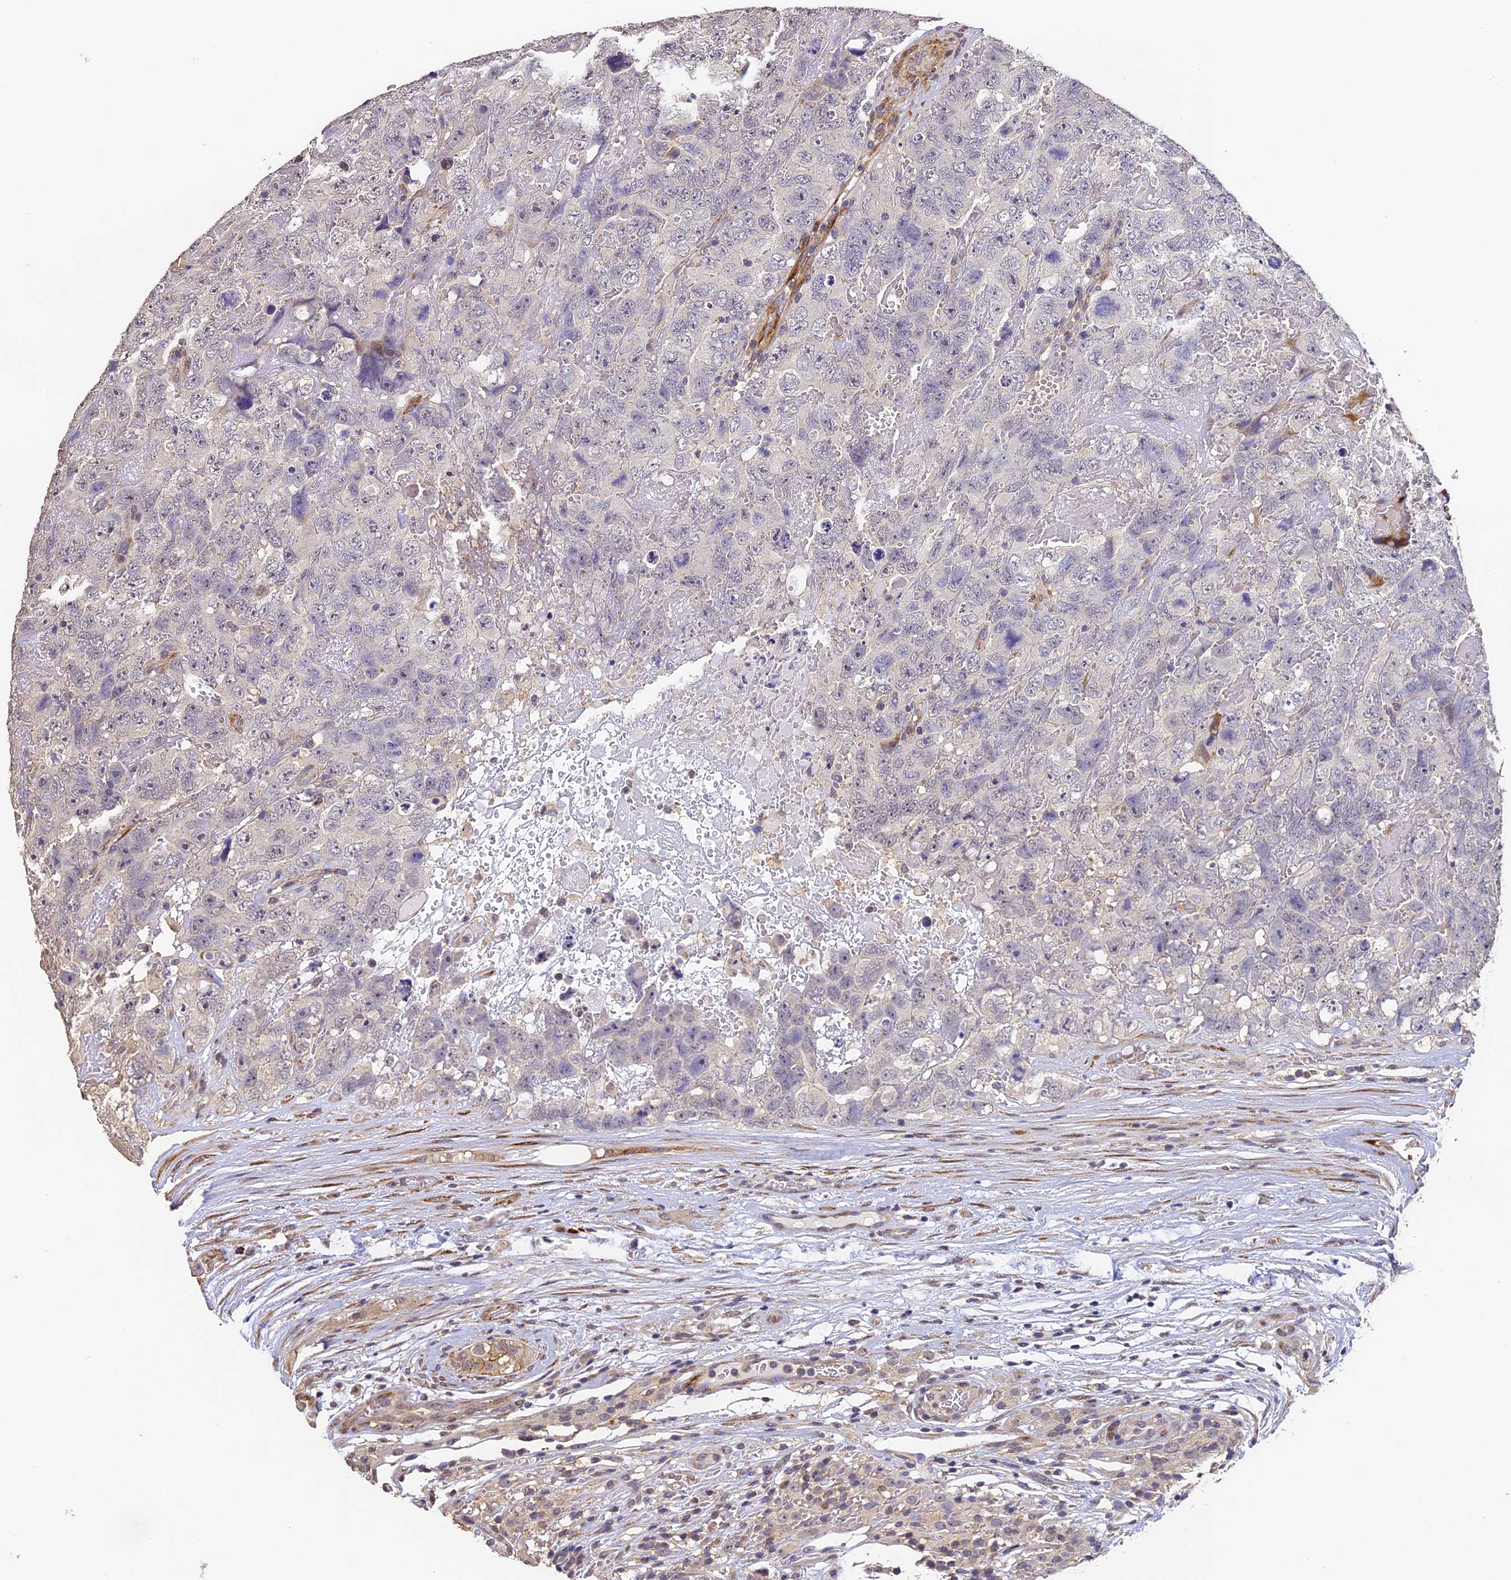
{"staining": {"intensity": "negative", "quantity": "none", "location": "none"}, "tissue": "testis cancer", "cell_type": "Tumor cells", "image_type": "cancer", "snomed": [{"axis": "morphology", "description": "Carcinoma, Embryonal, NOS"}, {"axis": "topography", "description": "Testis"}], "caption": "Human testis cancer (embryonal carcinoma) stained for a protein using immunohistochemistry (IHC) displays no positivity in tumor cells.", "gene": "SLC11A1", "patient": {"sex": "male", "age": 45}}